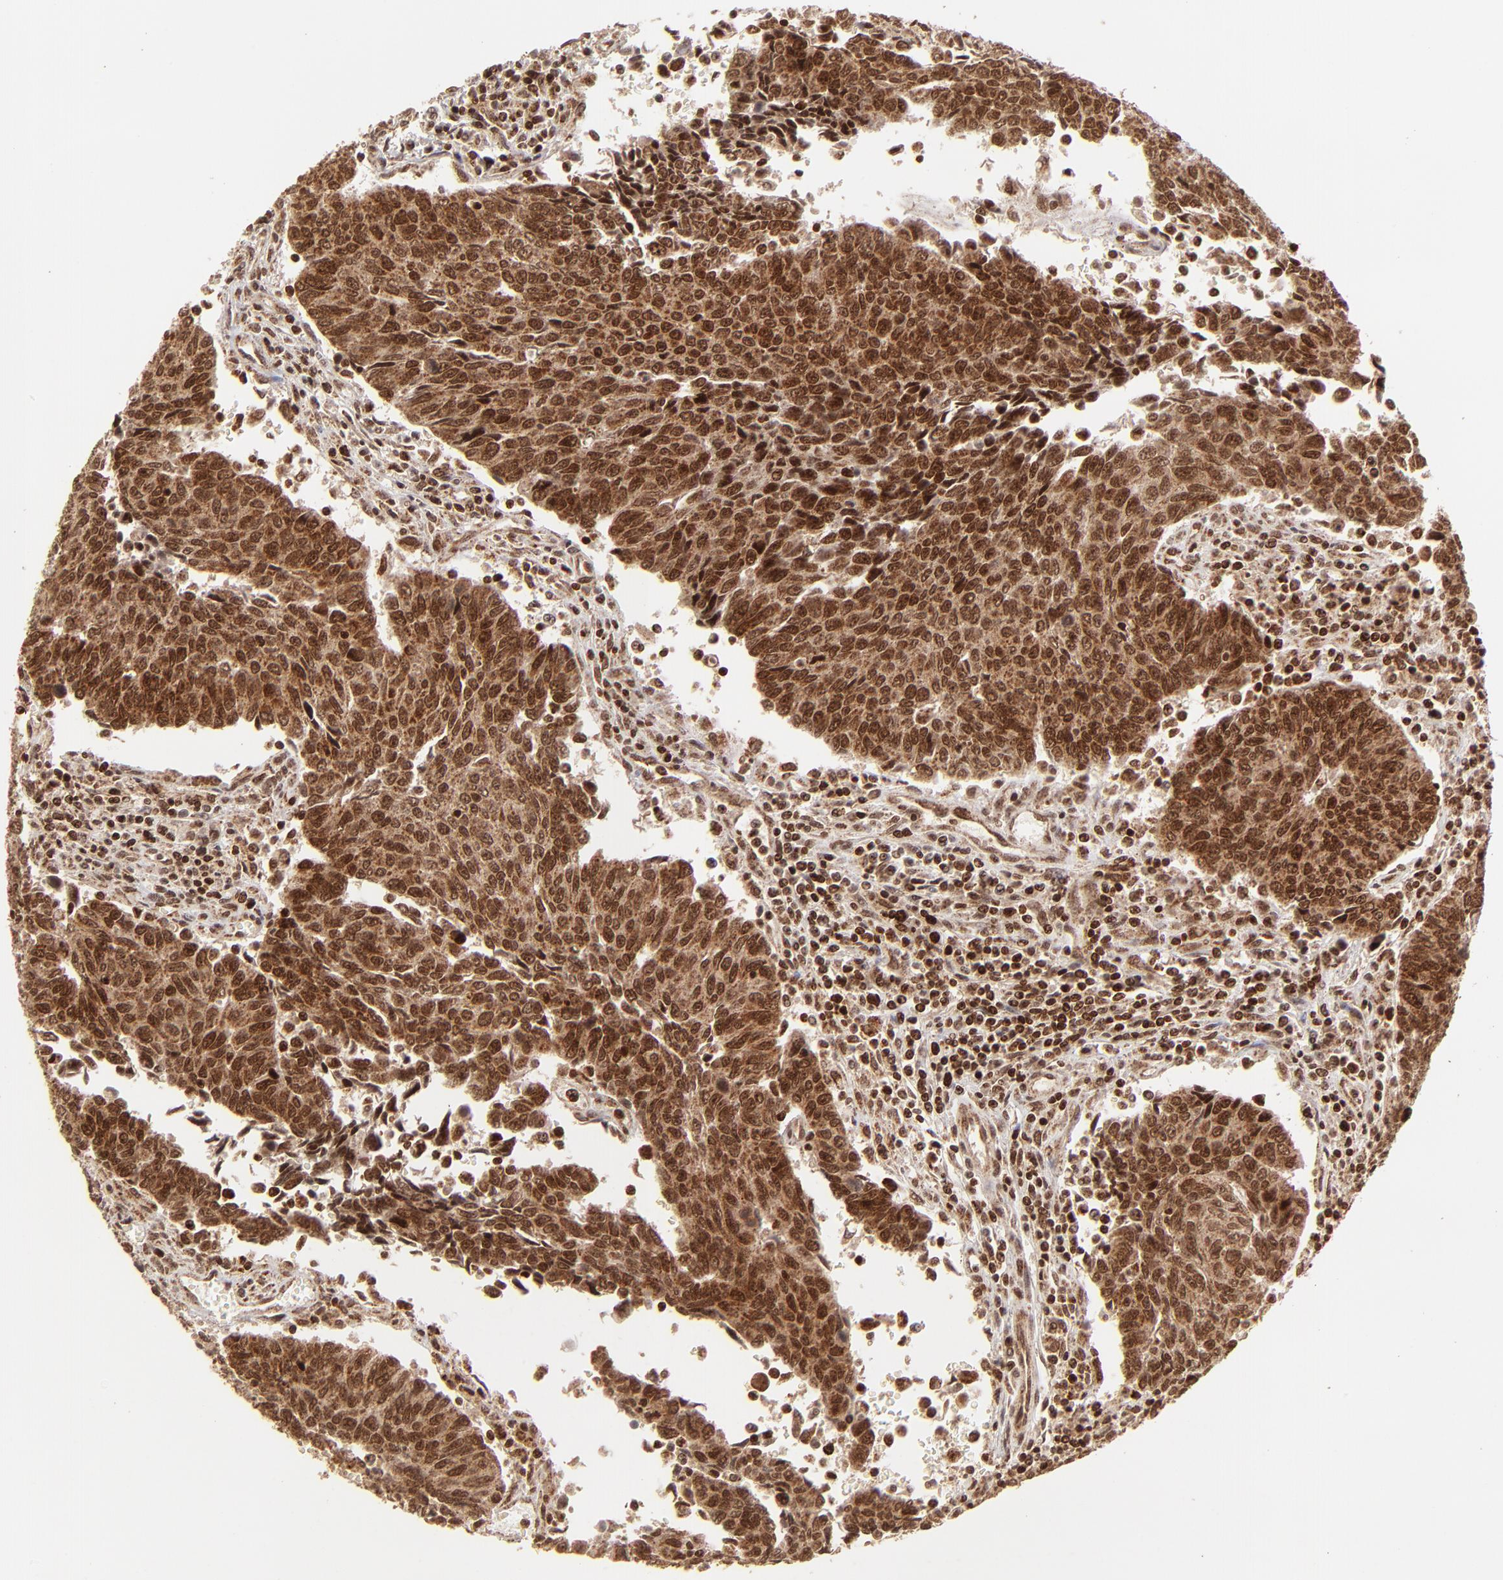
{"staining": {"intensity": "strong", "quantity": ">75%", "location": "cytoplasmic/membranous,nuclear"}, "tissue": "urothelial cancer", "cell_type": "Tumor cells", "image_type": "cancer", "snomed": [{"axis": "morphology", "description": "Urothelial carcinoma, High grade"}, {"axis": "topography", "description": "Urinary bladder"}], "caption": "Immunohistochemistry image of urothelial carcinoma (high-grade) stained for a protein (brown), which shows high levels of strong cytoplasmic/membranous and nuclear expression in approximately >75% of tumor cells.", "gene": "MED15", "patient": {"sex": "male", "age": 86}}